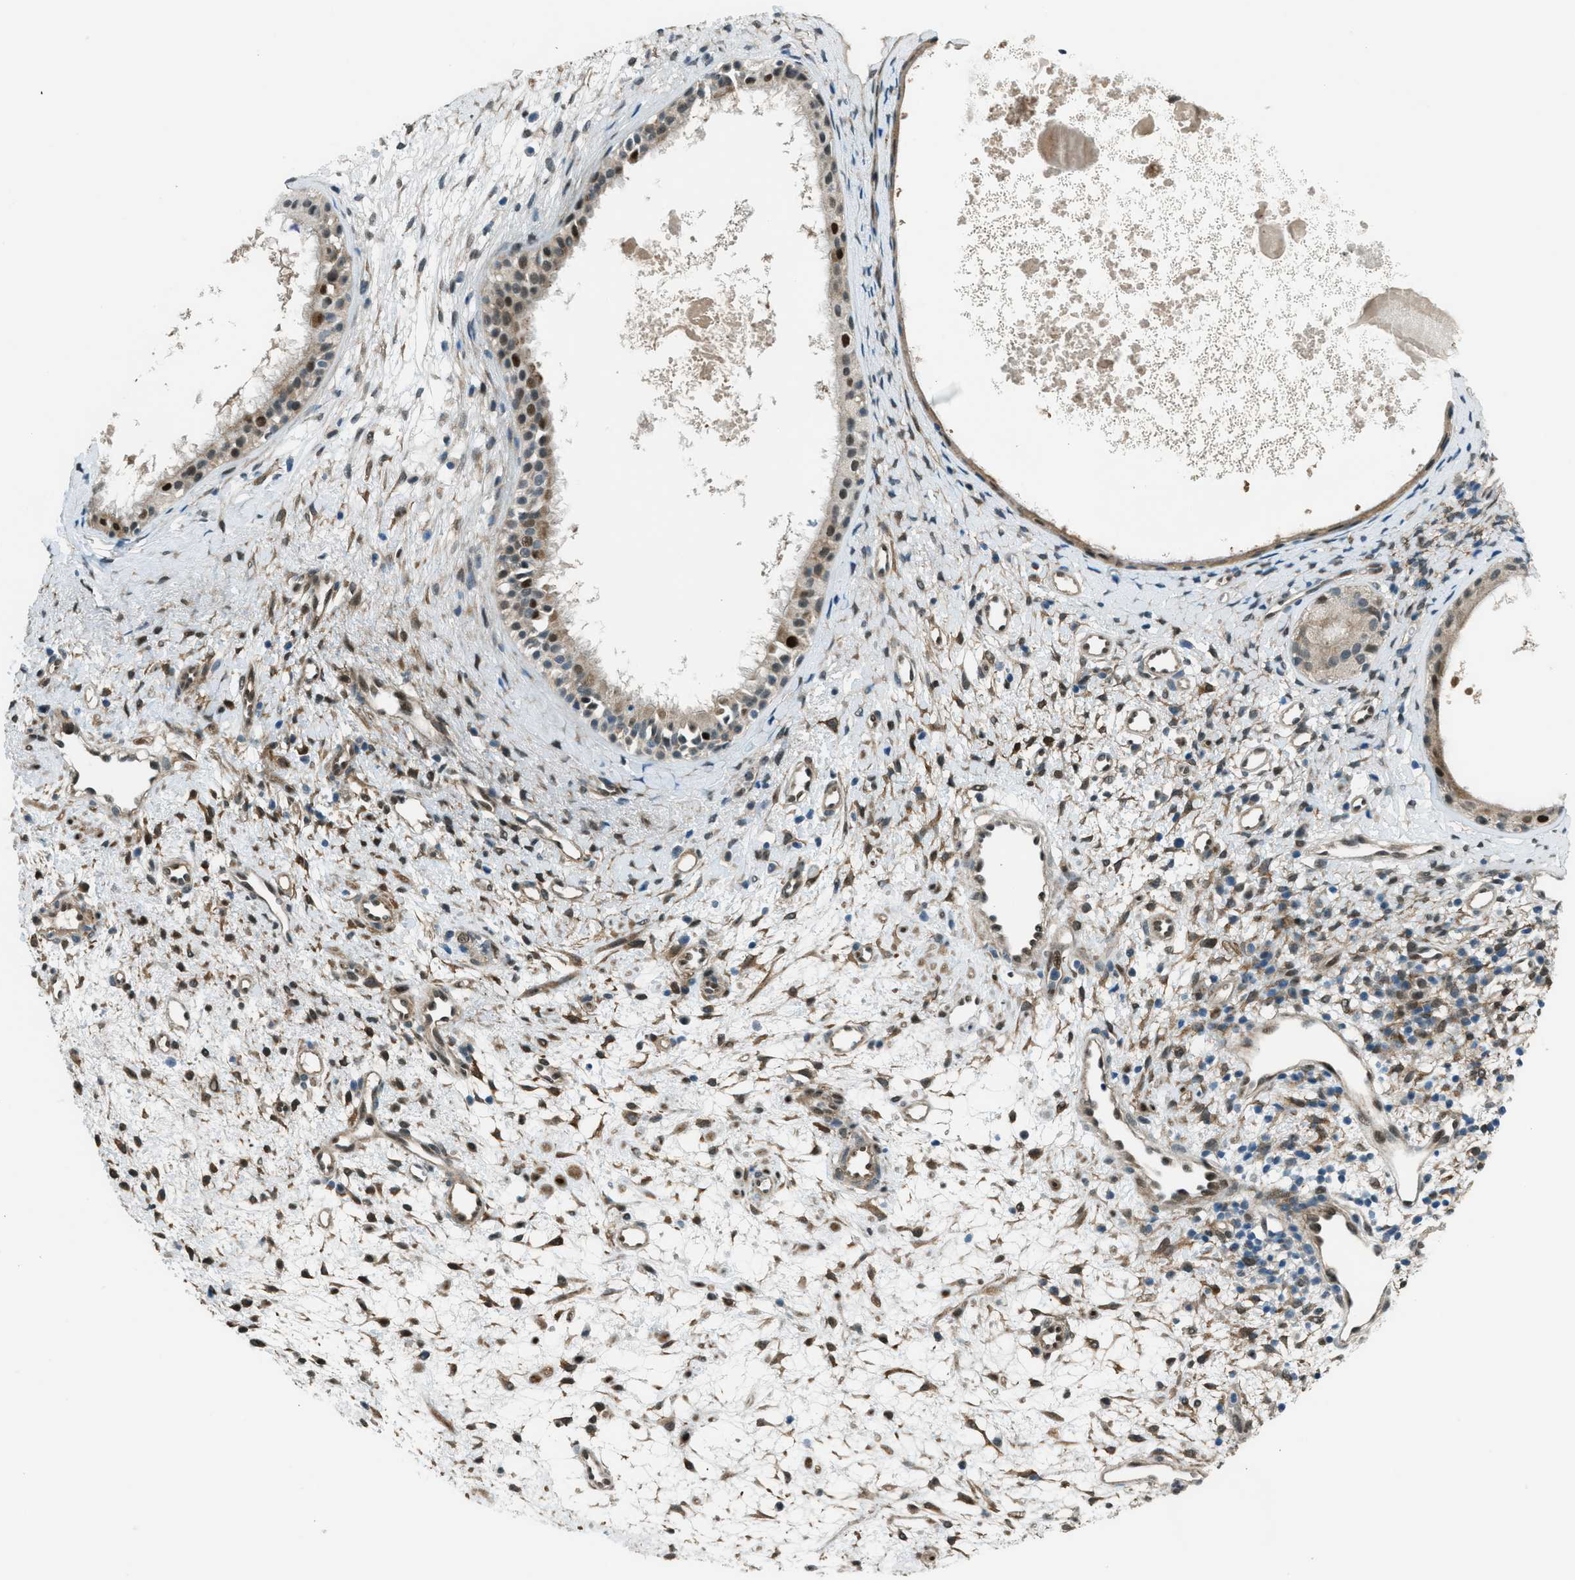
{"staining": {"intensity": "moderate", "quantity": "25%-75%", "location": "cytoplasmic/membranous,nuclear"}, "tissue": "nasopharynx", "cell_type": "Respiratory epithelial cells", "image_type": "normal", "snomed": [{"axis": "morphology", "description": "Normal tissue, NOS"}, {"axis": "topography", "description": "Nasopharynx"}], "caption": "A photomicrograph of nasopharynx stained for a protein demonstrates moderate cytoplasmic/membranous,nuclear brown staining in respiratory epithelial cells.", "gene": "NPEPL1", "patient": {"sex": "male", "age": 22}}